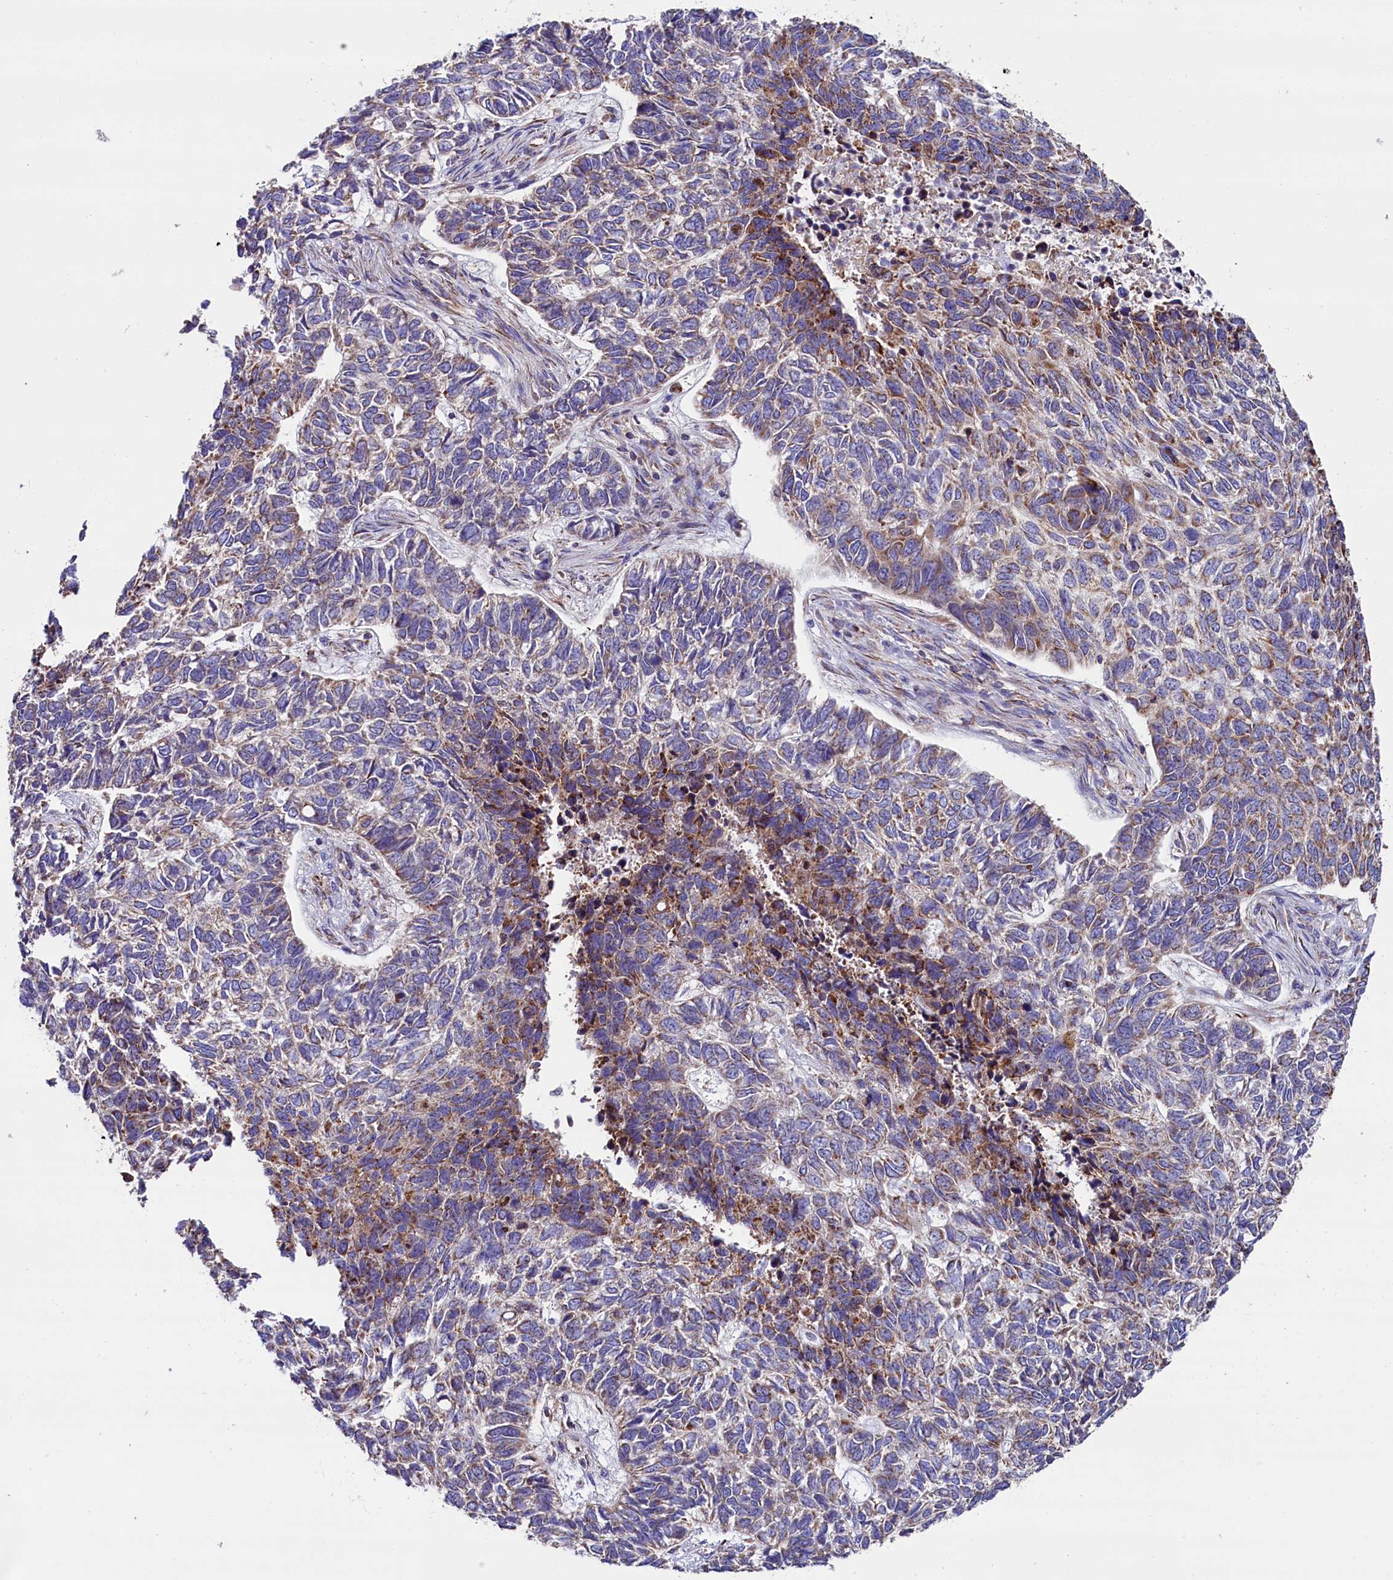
{"staining": {"intensity": "moderate", "quantity": "25%-75%", "location": "cytoplasmic/membranous"}, "tissue": "skin cancer", "cell_type": "Tumor cells", "image_type": "cancer", "snomed": [{"axis": "morphology", "description": "Basal cell carcinoma"}, {"axis": "topography", "description": "Skin"}], "caption": "A brown stain highlights moderate cytoplasmic/membranous expression of a protein in human skin cancer tumor cells.", "gene": "ZSWIM1", "patient": {"sex": "female", "age": 65}}